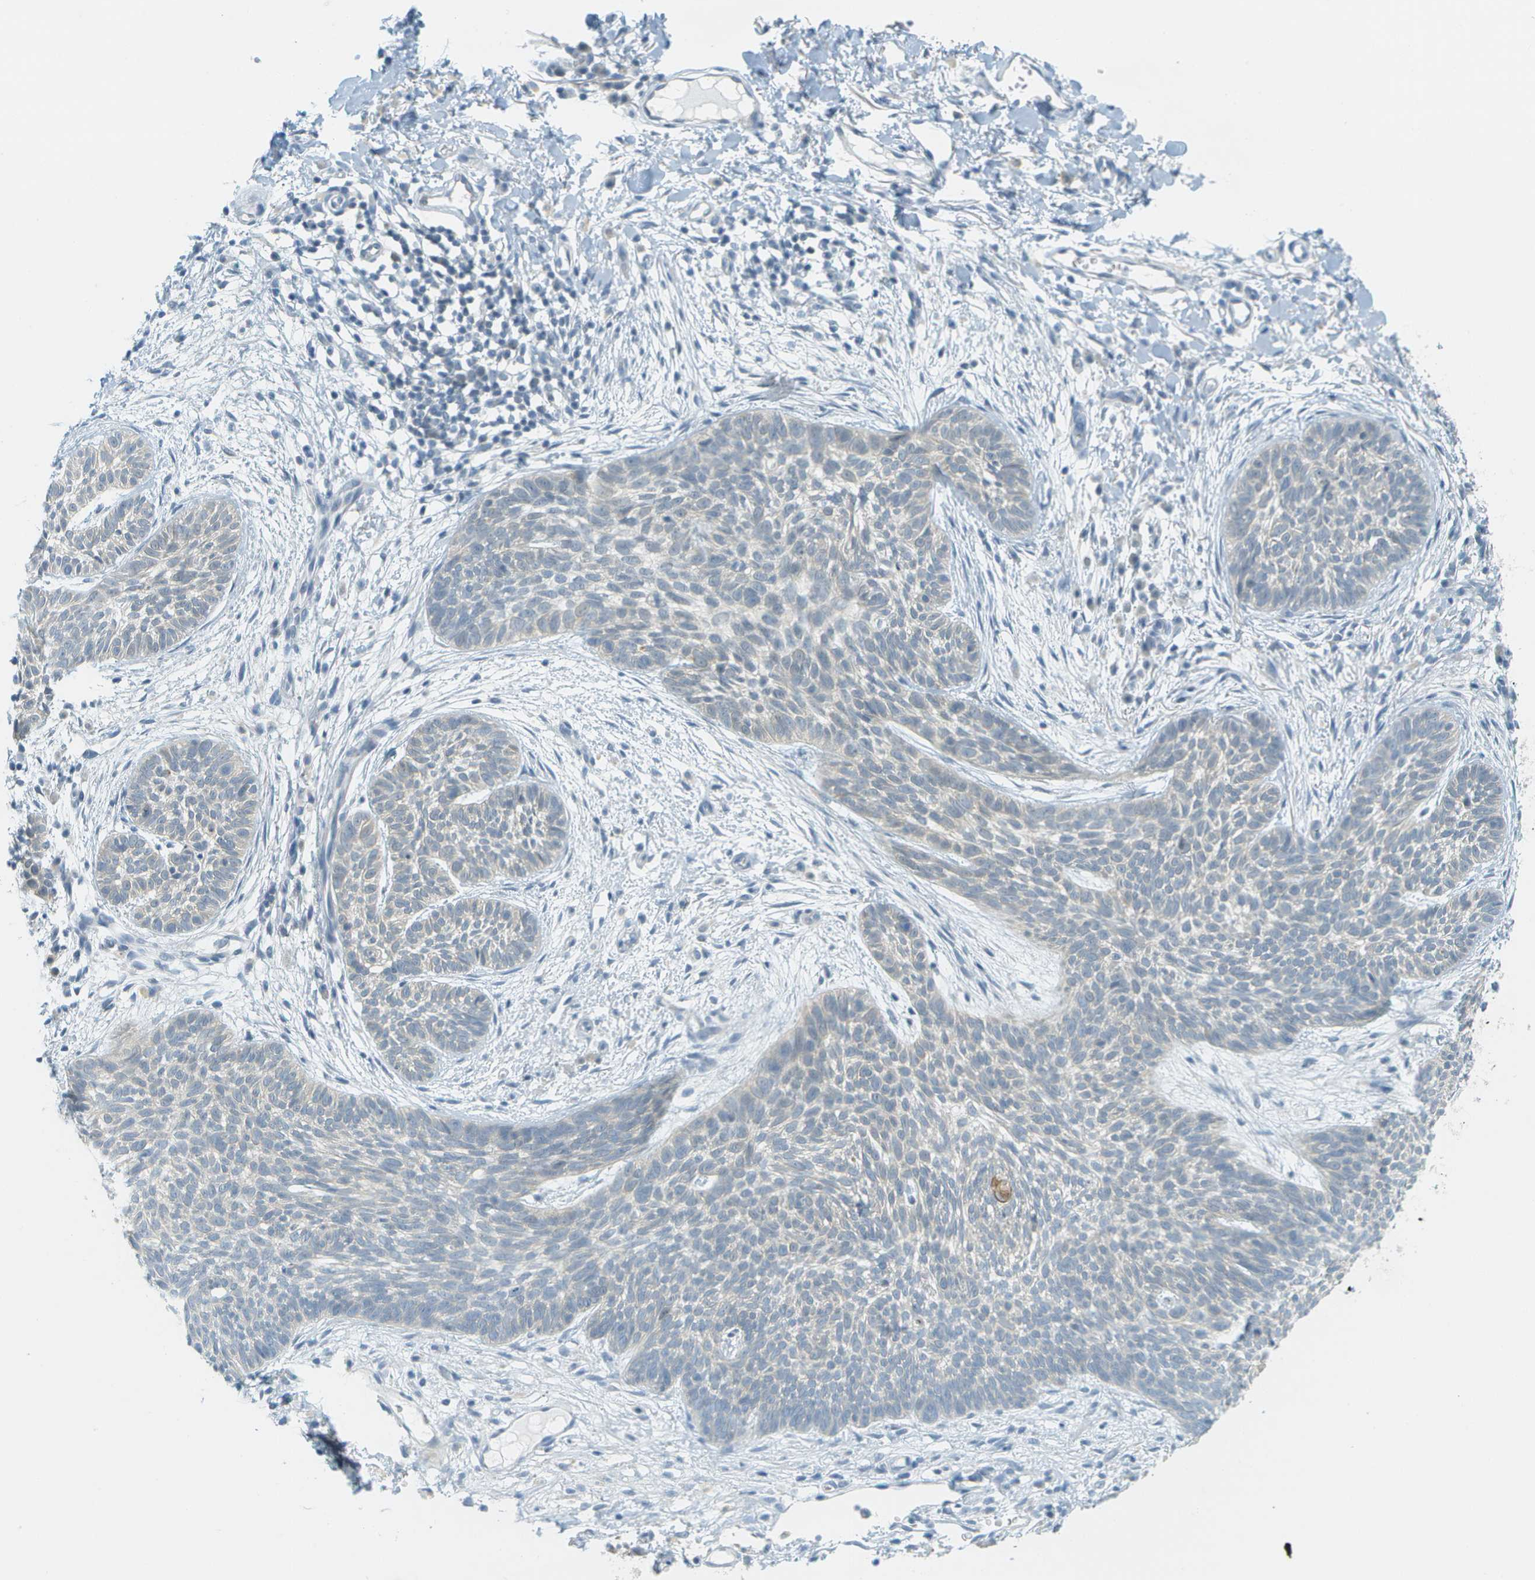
{"staining": {"intensity": "negative", "quantity": "none", "location": "none"}, "tissue": "skin cancer", "cell_type": "Tumor cells", "image_type": "cancer", "snomed": [{"axis": "morphology", "description": "Basal cell carcinoma"}, {"axis": "topography", "description": "Skin"}], "caption": "IHC photomicrograph of skin basal cell carcinoma stained for a protein (brown), which displays no expression in tumor cells.", "gene": "SMYD5", "patient": {"sex": "female", "age": 59}}